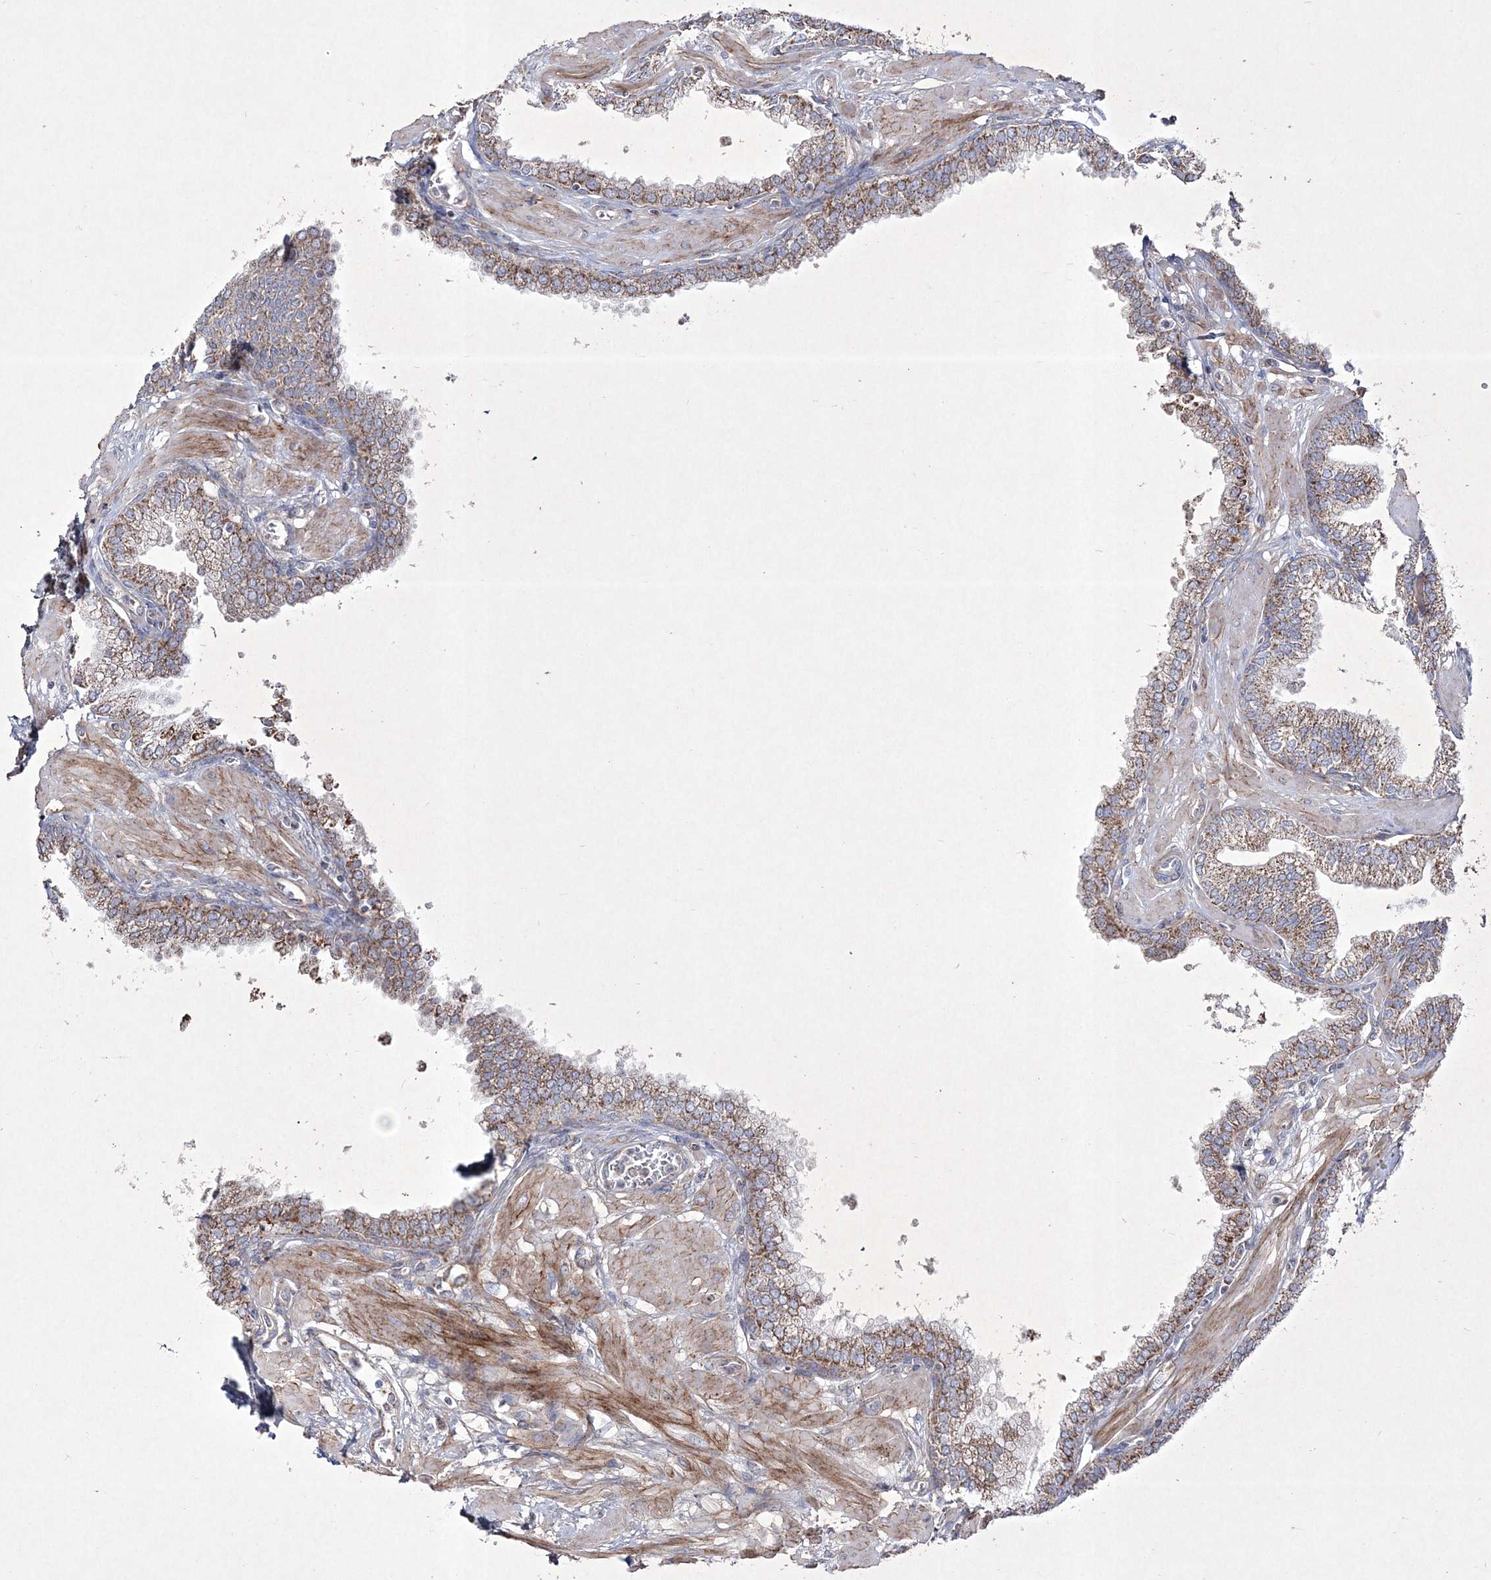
{"staining": {"intensity": "moderate", "quantity": ">75%", "location": "cytoplasmic/membranous"}, "tissue": "prostate", "cell_type": "Glandular cells", "image_type": "normal", "snomed": [{"axis": "morphology", "description": "Normal tissue, NOS"}, {"axis": "morphology", "description": "Urothelial carcinoma, Low grade"}, {"axis": "topography", "description": "Urinary bladder"}, {"axis": "topography", "description": "Prostate"}], "caption": "Normal prostate exhibits moderate cytoplasmic/membranous expression in about >75% of glandular cells.", "gene": "RICTOR", "patient": {"sex": "male", "age": 60}}